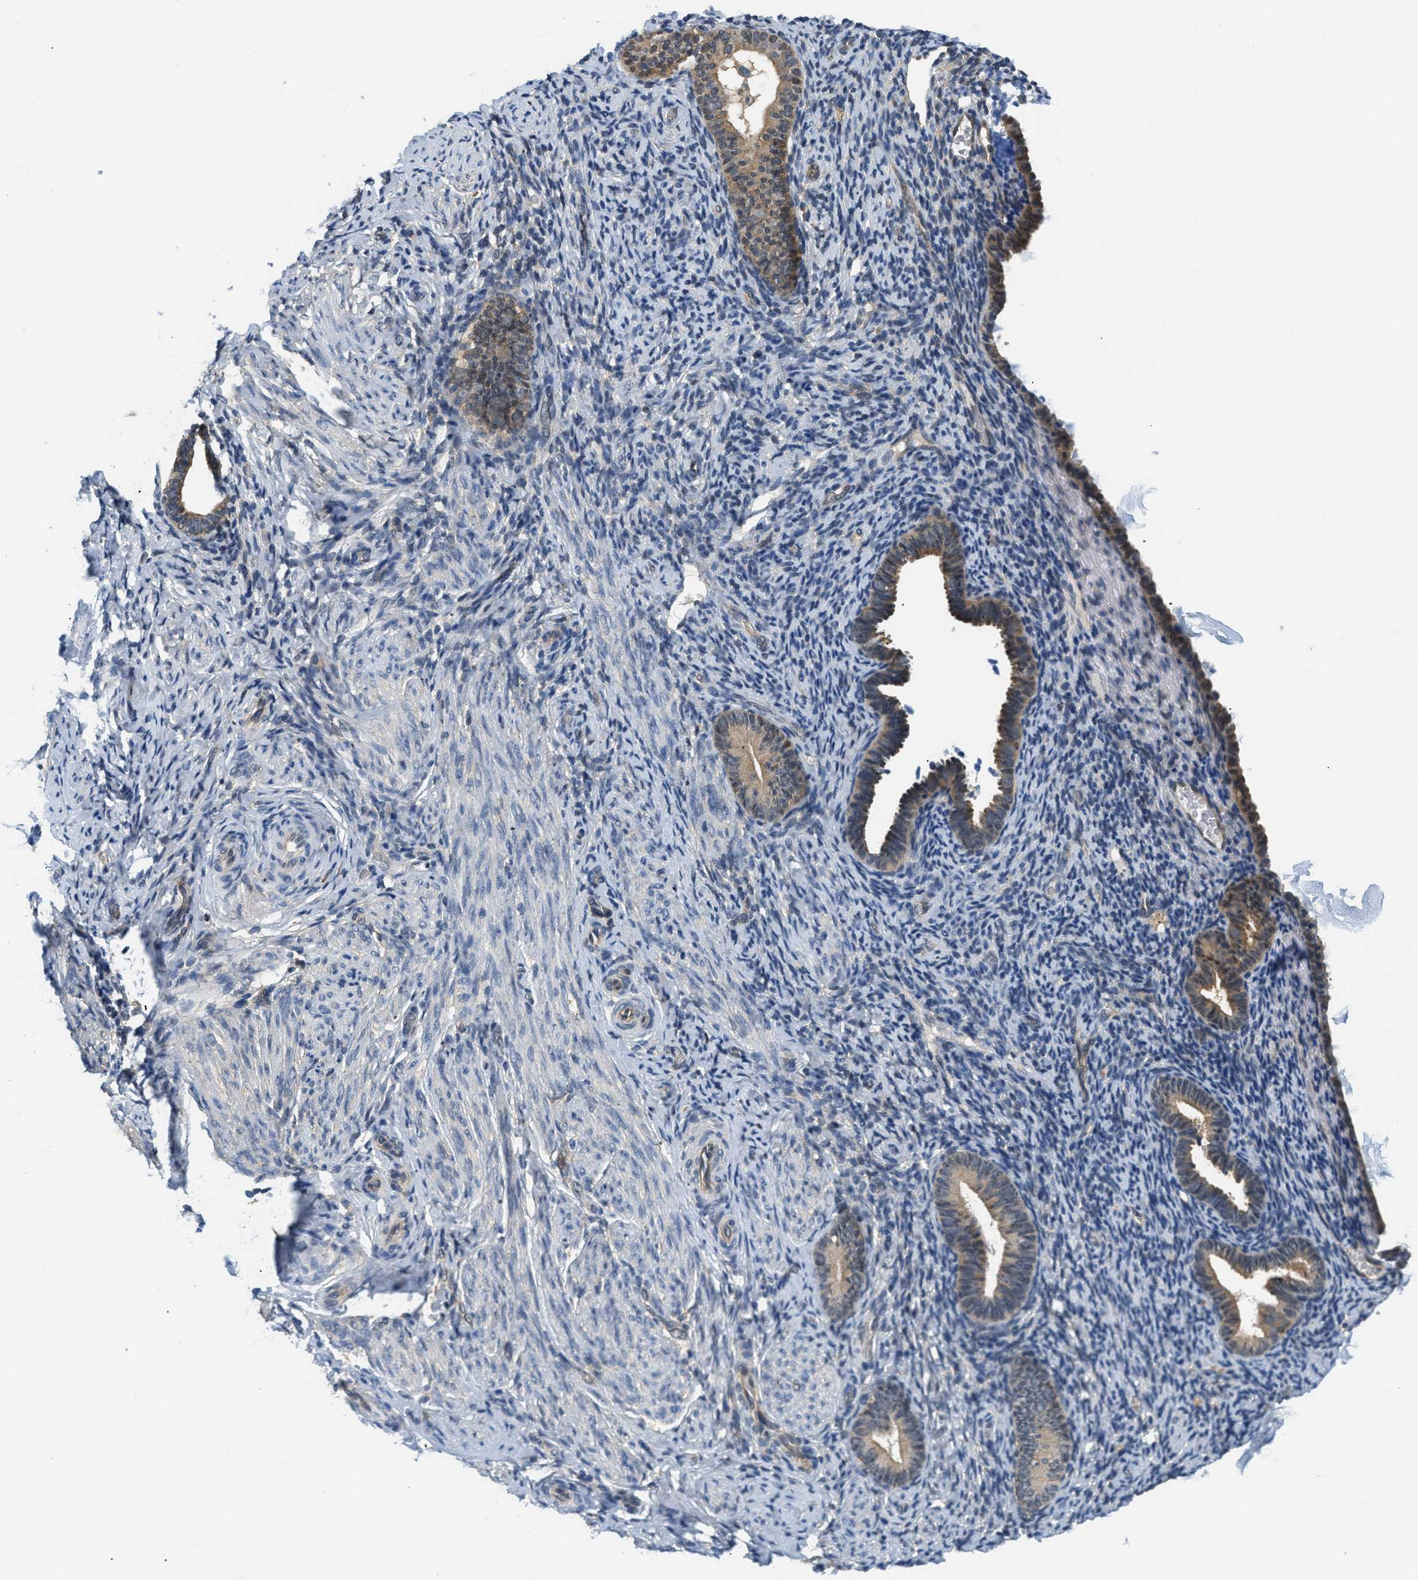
{"staining": {"intensity": "negative", "quantity": "none", "location": "none"}, "tissue": "endometrium", "cell_type": "Cells in endometrial stroma", "image_type": "normal", "snomed": [{"axis": "morphology", "description": "Normal tissue, NOS"}, {"axis": "topography", "description": "Endometrium"}], "caption": "A high-resolution micrograph shows IHC staining of benign endometrium, which shows no significant positivity in cells in endometrial stroma. The staining was performed using DAB to visualize the protein expression in brown, while the nuclei were stained in blue with hematoxylin (Magnification: 20x).", "gene": "EIF4EBP2", "patient": {"sex": "female", "age": 51}}